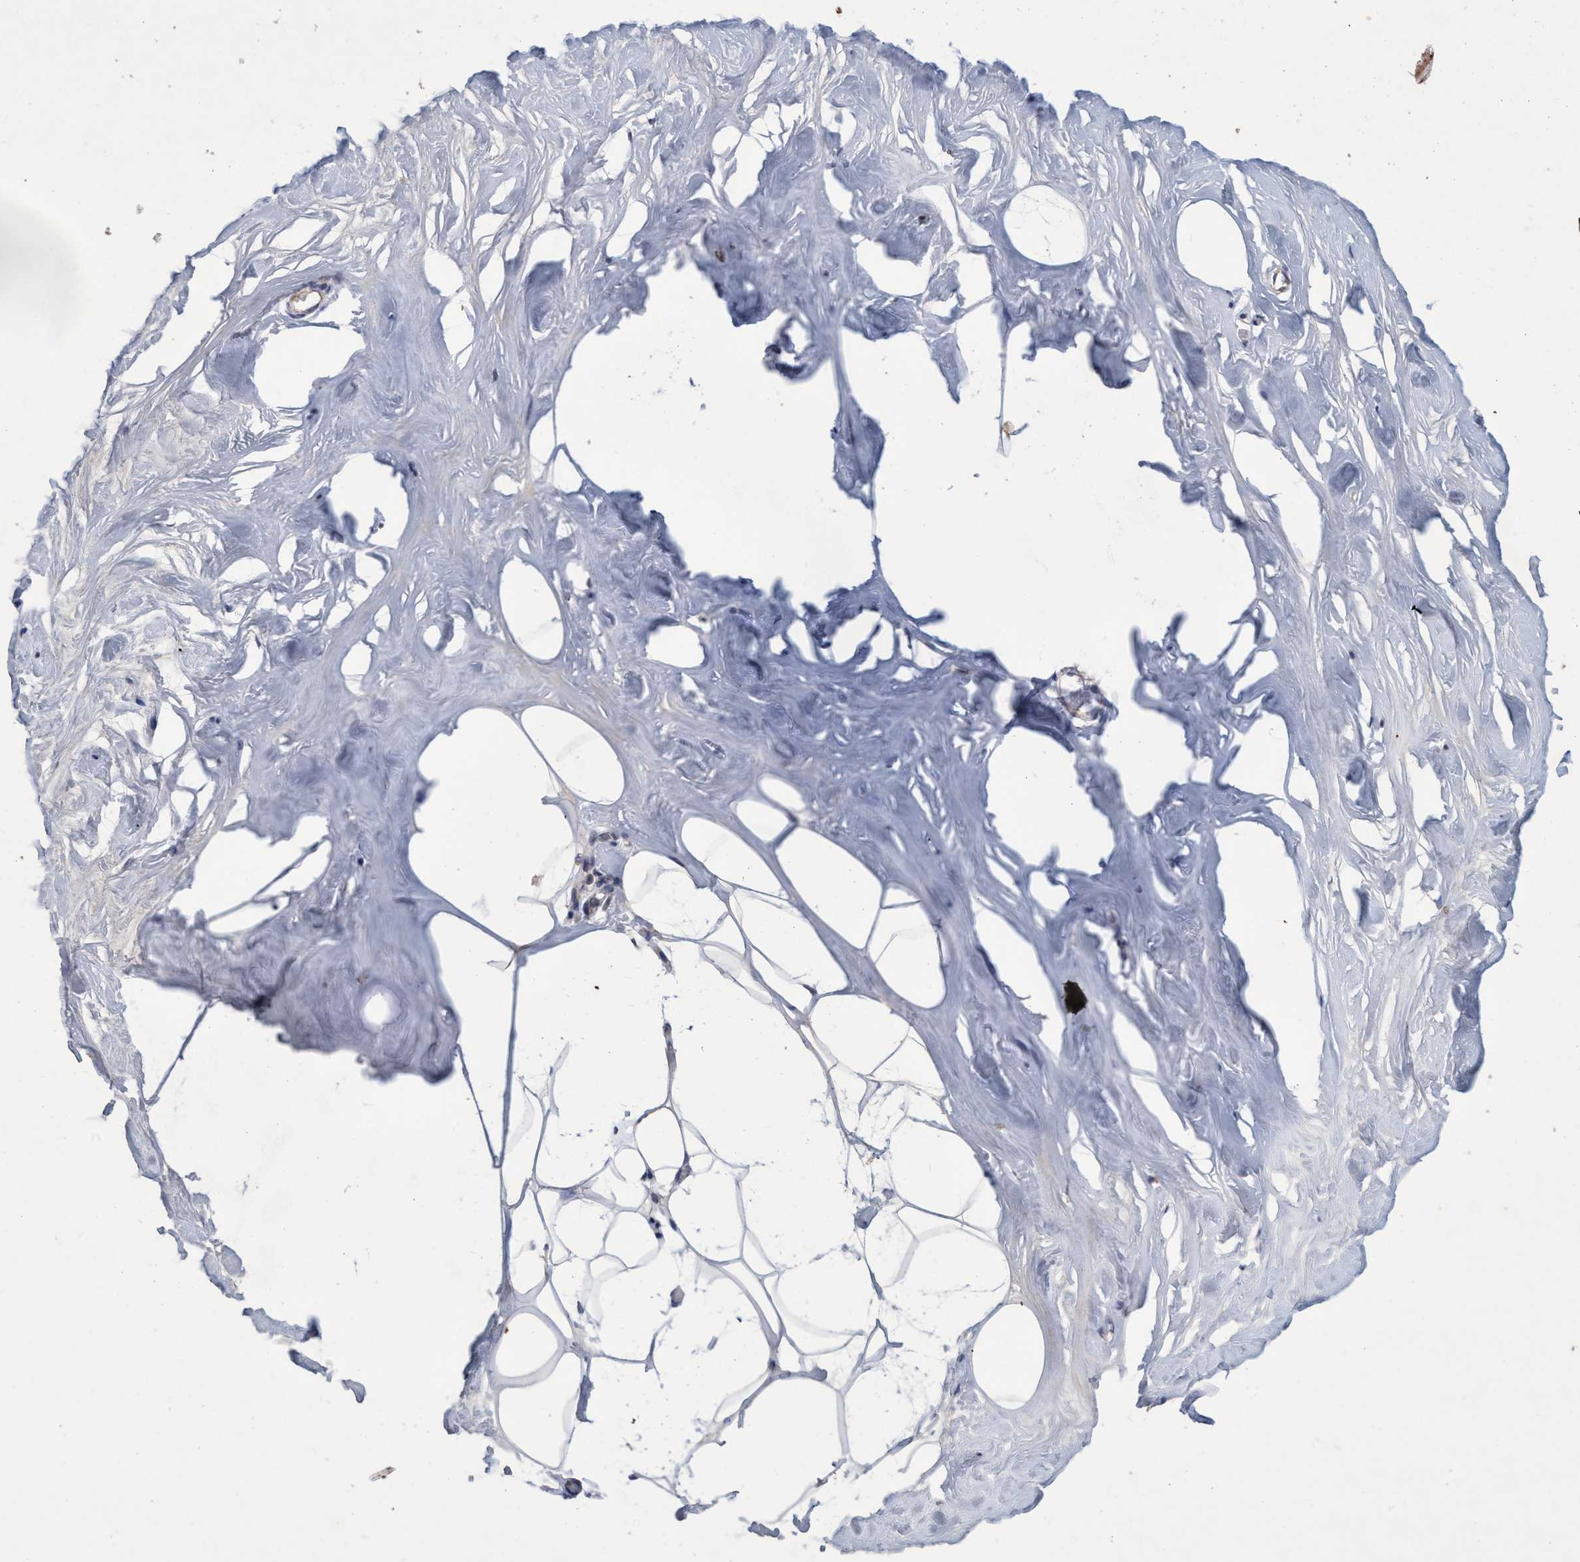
{"staining": {"intensity": "weak", "quantity": "<25%", "location": "cytoplasmic/membranous"}, "tissue": "adipose tissue", "cell_type": "Adipocytes", "image_type": "normal", "snomed": [{"axis": "morphology", "description": "Normal tissue, NOS"}, {"axis": "morphology", "description": "Fibrosis, NOS"}, {"axis": "topography", "description": "Breast"}, {"axis": "topography", "description": "Adipose tissue"}], "caption": "DAB (3,3'-diaminobenzidine) immunohistochemical staining of unremarkable human adipose tissue displays no significant positivity in adipocytes.", "gene": "ZNF677", "patient": {"sex": "female", "age": 39}}